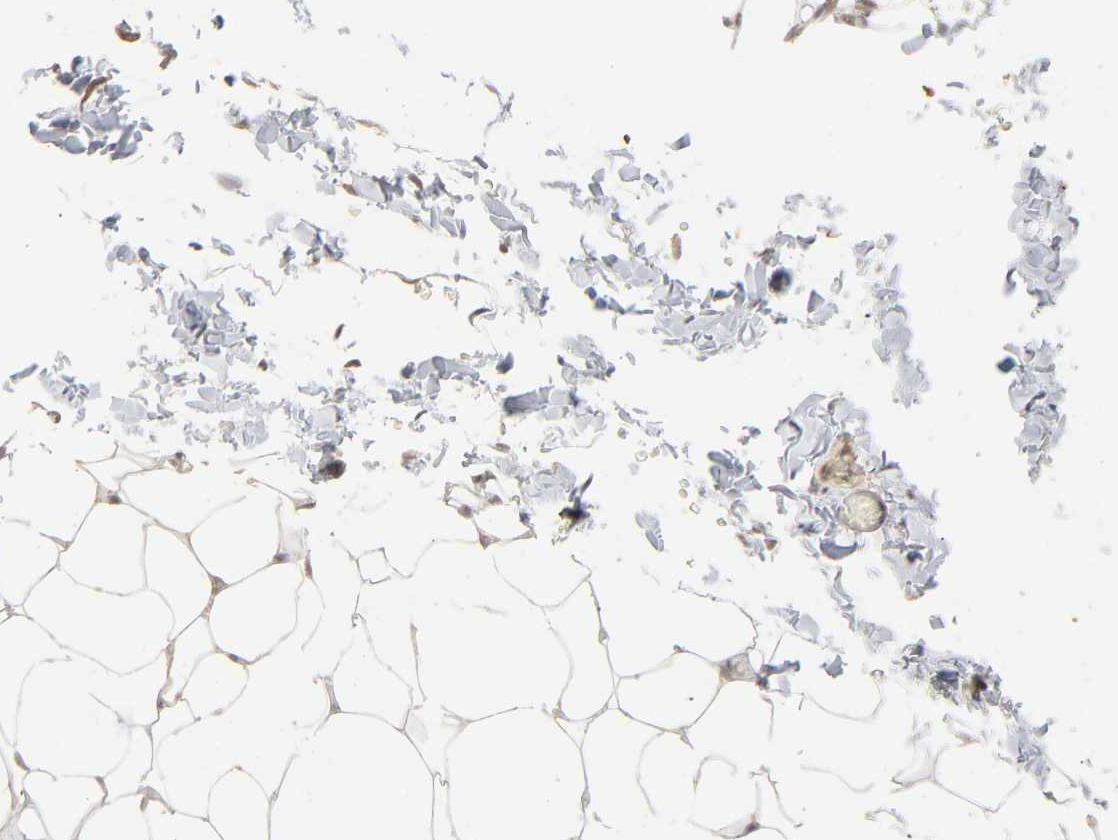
{"staining": {"intensity": "negative", "quantity": "none", "location": "none"}, "tissue": "adipose tissue", "cell_type": "Adipocytes", "image_type": "normal", "snomed": [{"axis": "morphology", "description": "Normal tissue, NOS"}, {"axis": "topography", "description": "Soft tissue"}], "caption": "Human adipose tissue stained for a protein using immunohistochemistry (IHC) shows no expression in adipocytes.", "gene": "SCFD1", "patient": {"sex": "male", "age": 26}}